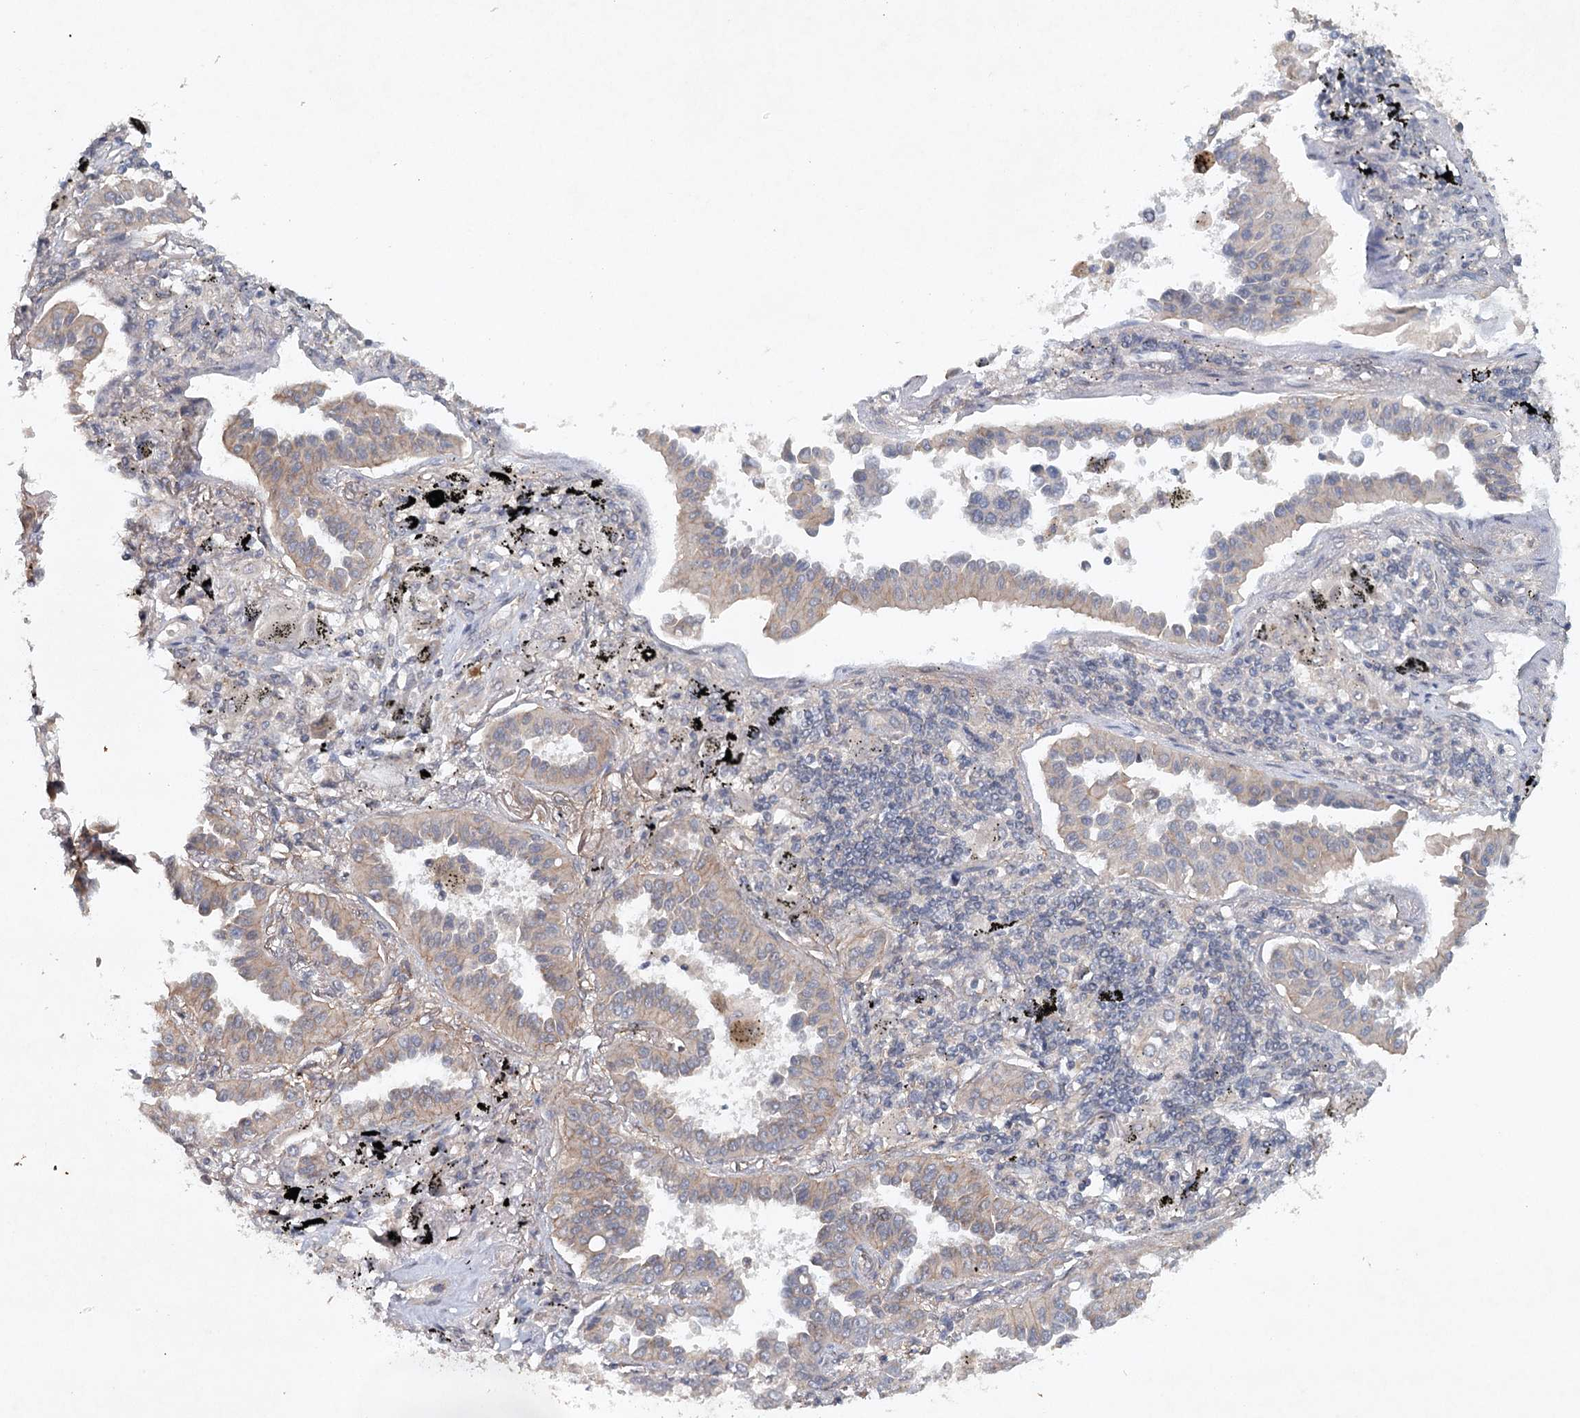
{"staining": {"intensity": "moderate", "quantity": "25%-75%", "location": "cytoplasmic/membranous"}, "tissue": "lung cancer", "cell_type": "Tumor cells", "image_type": "cancer", "snomed": [{"axis": "morphology", "description": "Normal tissue, NOS"}, {"axis": "morphology", "description": "Adenocarcinoma, NOS"}, {"axis": "topography", "description": "Lung"}], "caption": "Immunohistochemistry image of neoplastic tissue: human lung adenocarcinoma stained using immunohistochemistry demonstrates medium levels of moderate protein expression localized specifically in the cytoplasmic/membranous of tumor cells, appearing as a cytoplasmic/membranous brown color.", "gene": "SYNPO", "patient": {"sex": "male", "age": 59}}